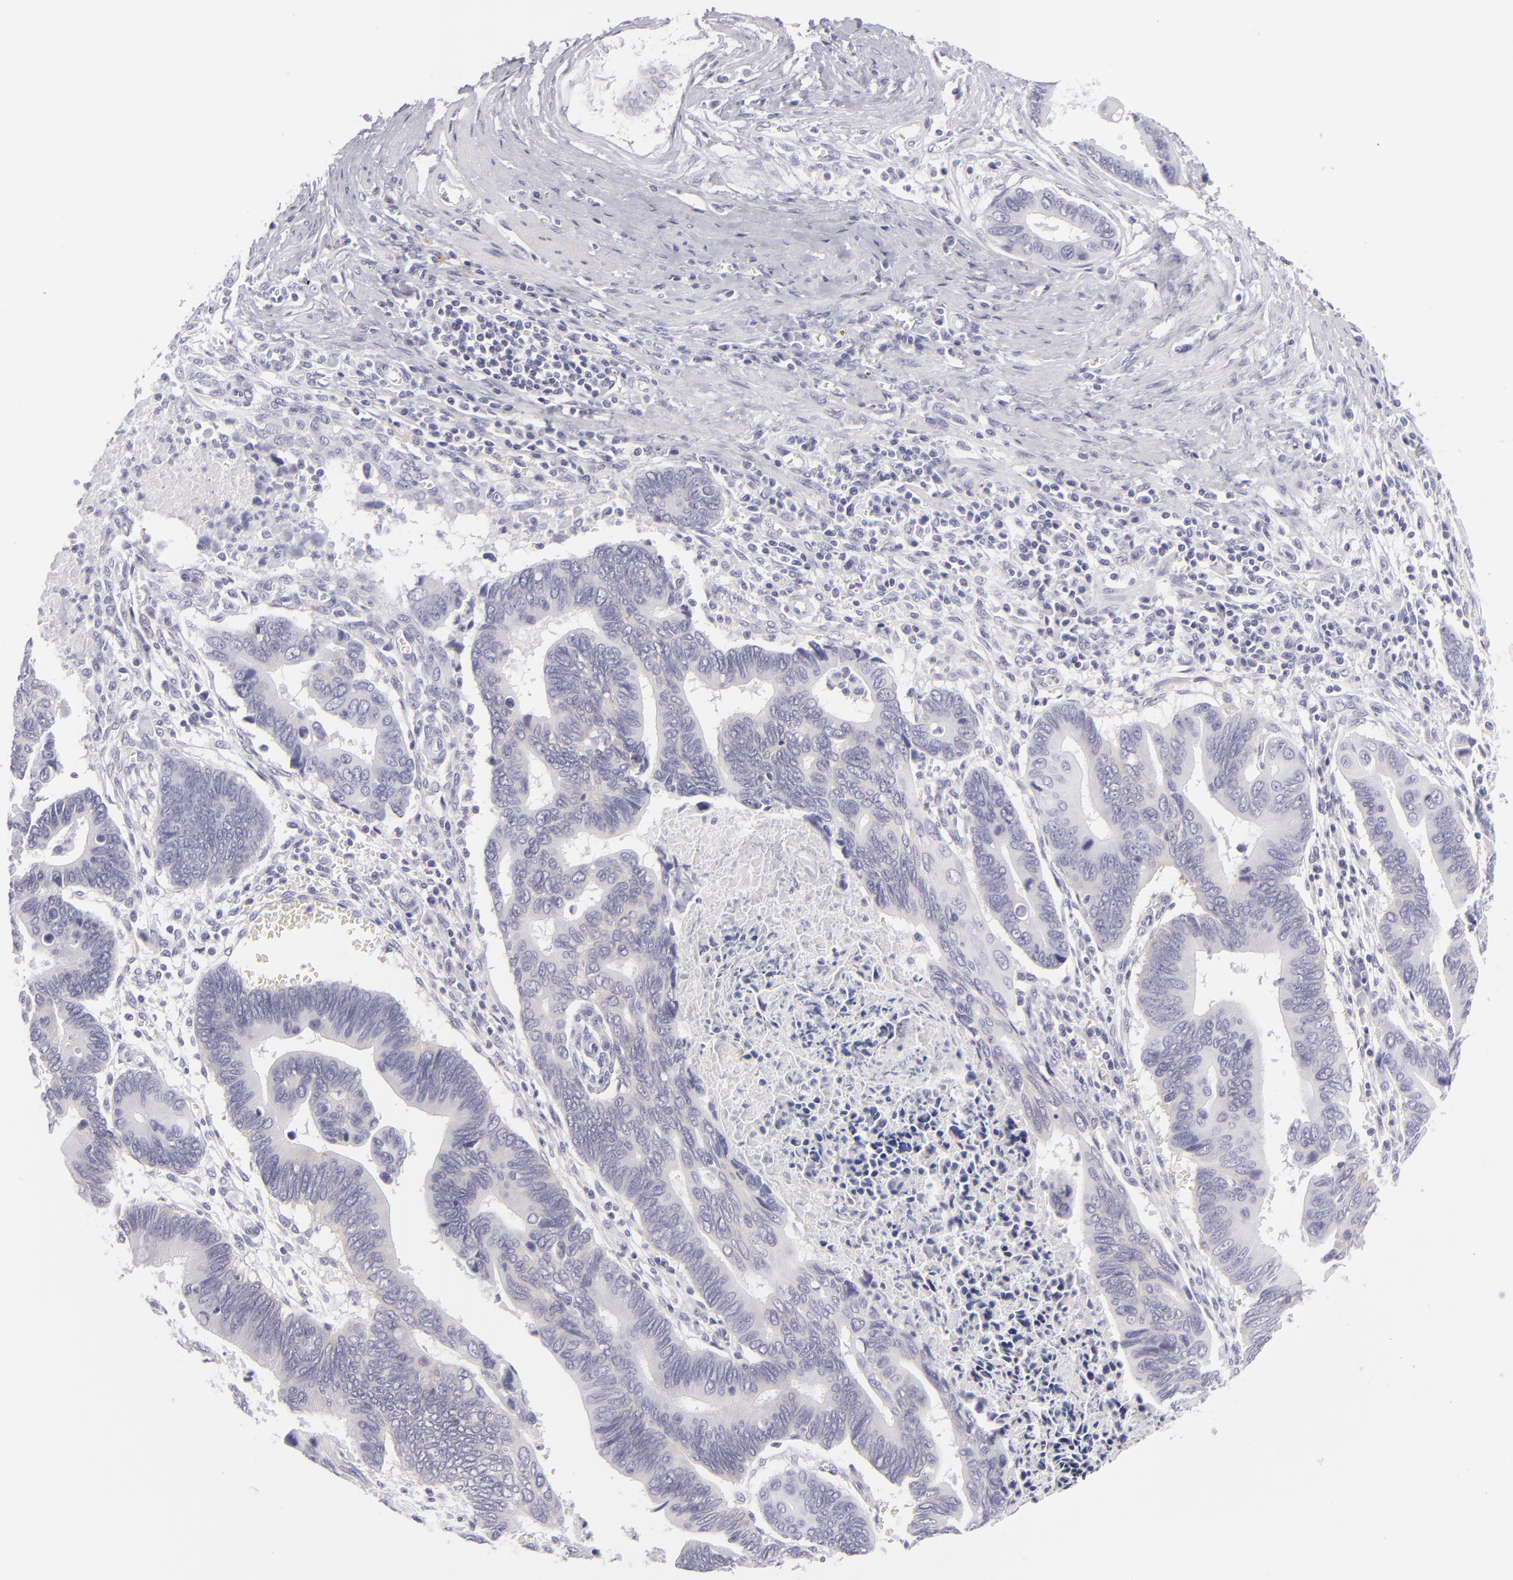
{"staining": {"intensity": "negative", "quantity": "none", "location": "none"}, "tissue": "pancreatic cancer", "cell_type": "Tumor cells", "image_type": "cancer", "snomed": [{"axis": "morphology", "description": "Adenocarcinoma, NOS"}, {"axis": "topography", "description": "Pancreas"}], "caption": "Pancreatic adenocarcinoma was stained to show a protein in brown. There is no significant expression in tumor cells.", "gene": "DLG4", "patient": {"sex": "female", "age": 70}}